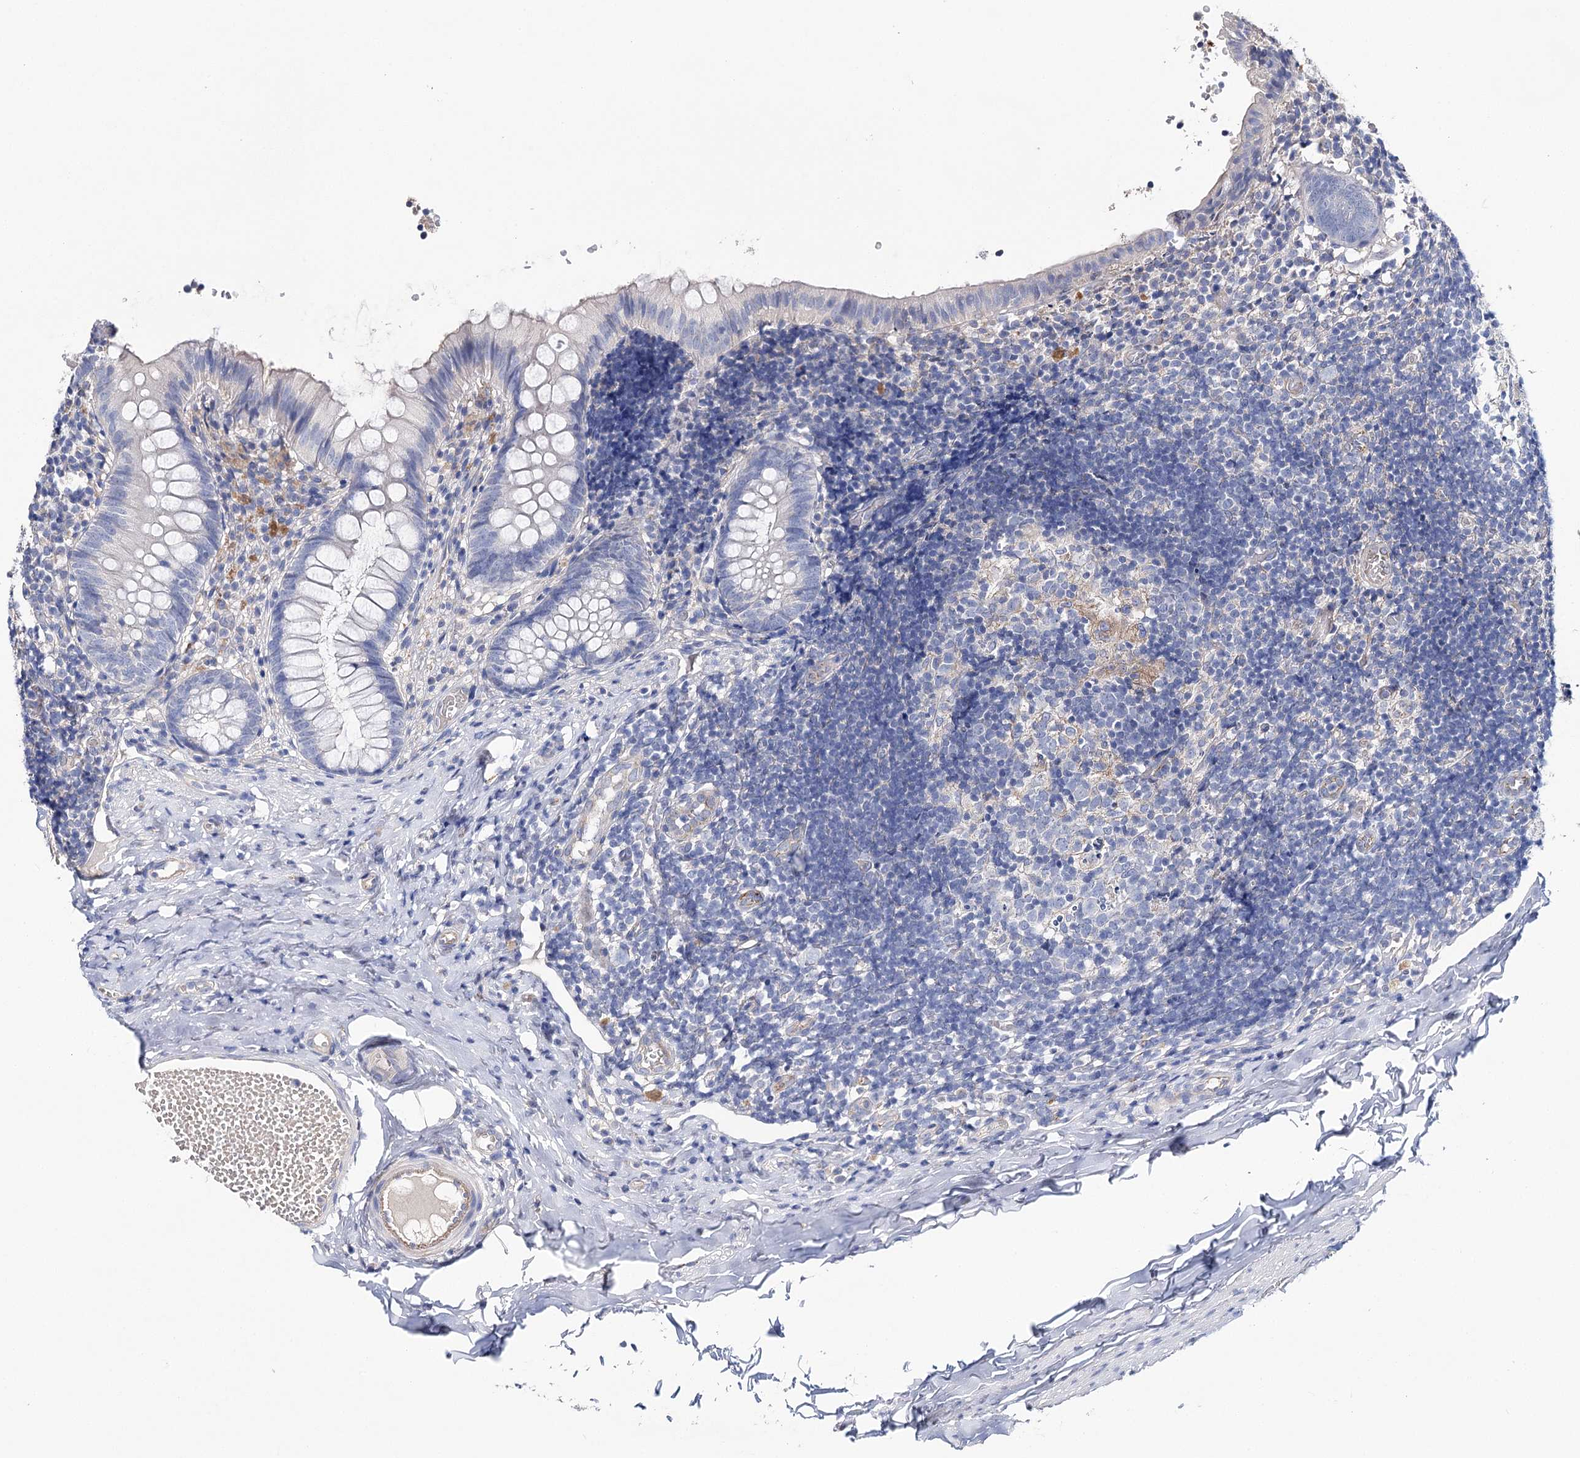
{"staining": {"intensity": "negative", "quantity": "none", "location": "none"}, "tissue": "appendix", "cell_type": "Glandular cells", "image_type": "normal", "snomed": [{"axis": "morphology", "description": "Normal tissue, NOS"}, {"axis": "topography", "description": "Appendix"}], "caption": "Immunohistochemistry micrograph of benign appendix: human appendix stained with DAB (3,3'-diaminobenzidine) reveals no significant protein expression in glandular cells.", "gene": "EPYC", "patient": {"sex": "male", "age": 8}}